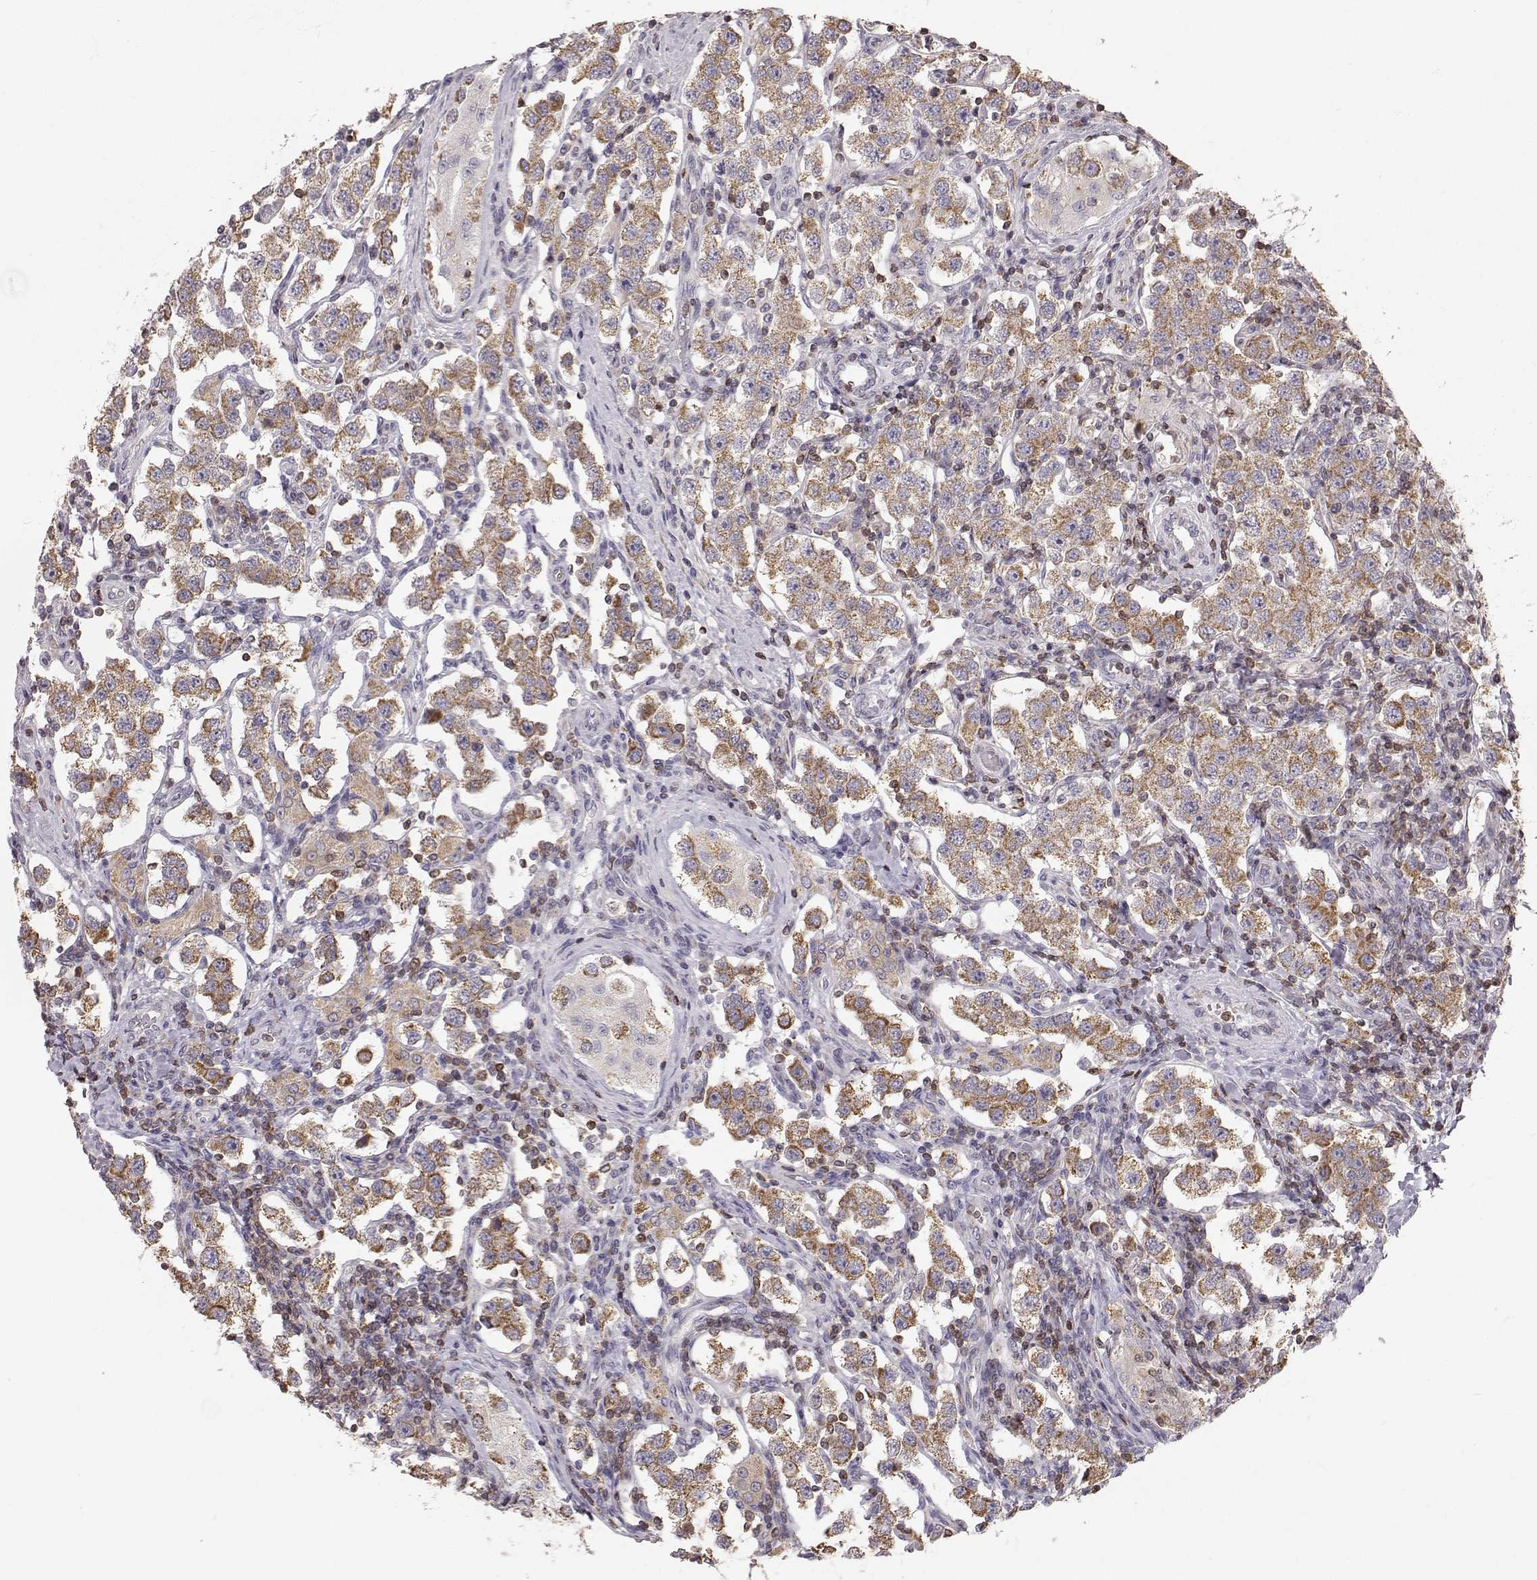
{"staining": {"intensity": "moderate", "quantity": ">75%", "location": "cytoplasmic/membranous"}, "tissue": "testis cancer", "cell_type": "Tumor cells", "image_type": "cancer", "snomed": [{"axis": "morphology", "description": "Seminoma, NOS"}, {"axis": "topography", "description": "Testis"}], "caption": "High-magnification brightfield microscopy of testis cancer stained with DAB (3,3'-diaminobenzidine) (brown) and counterstained with hematoxylin (blue). tumor cells exhibit moderate cytoplasmic/membranous expression is appreciated in approximately>75% of cells. The staining was performed using DAB, with brown indicating positive protein expression. Nuclei are stained blue with hematoxylin.", "gene": "GRAP2", "patient": {"sex": "male", "age": 37}}